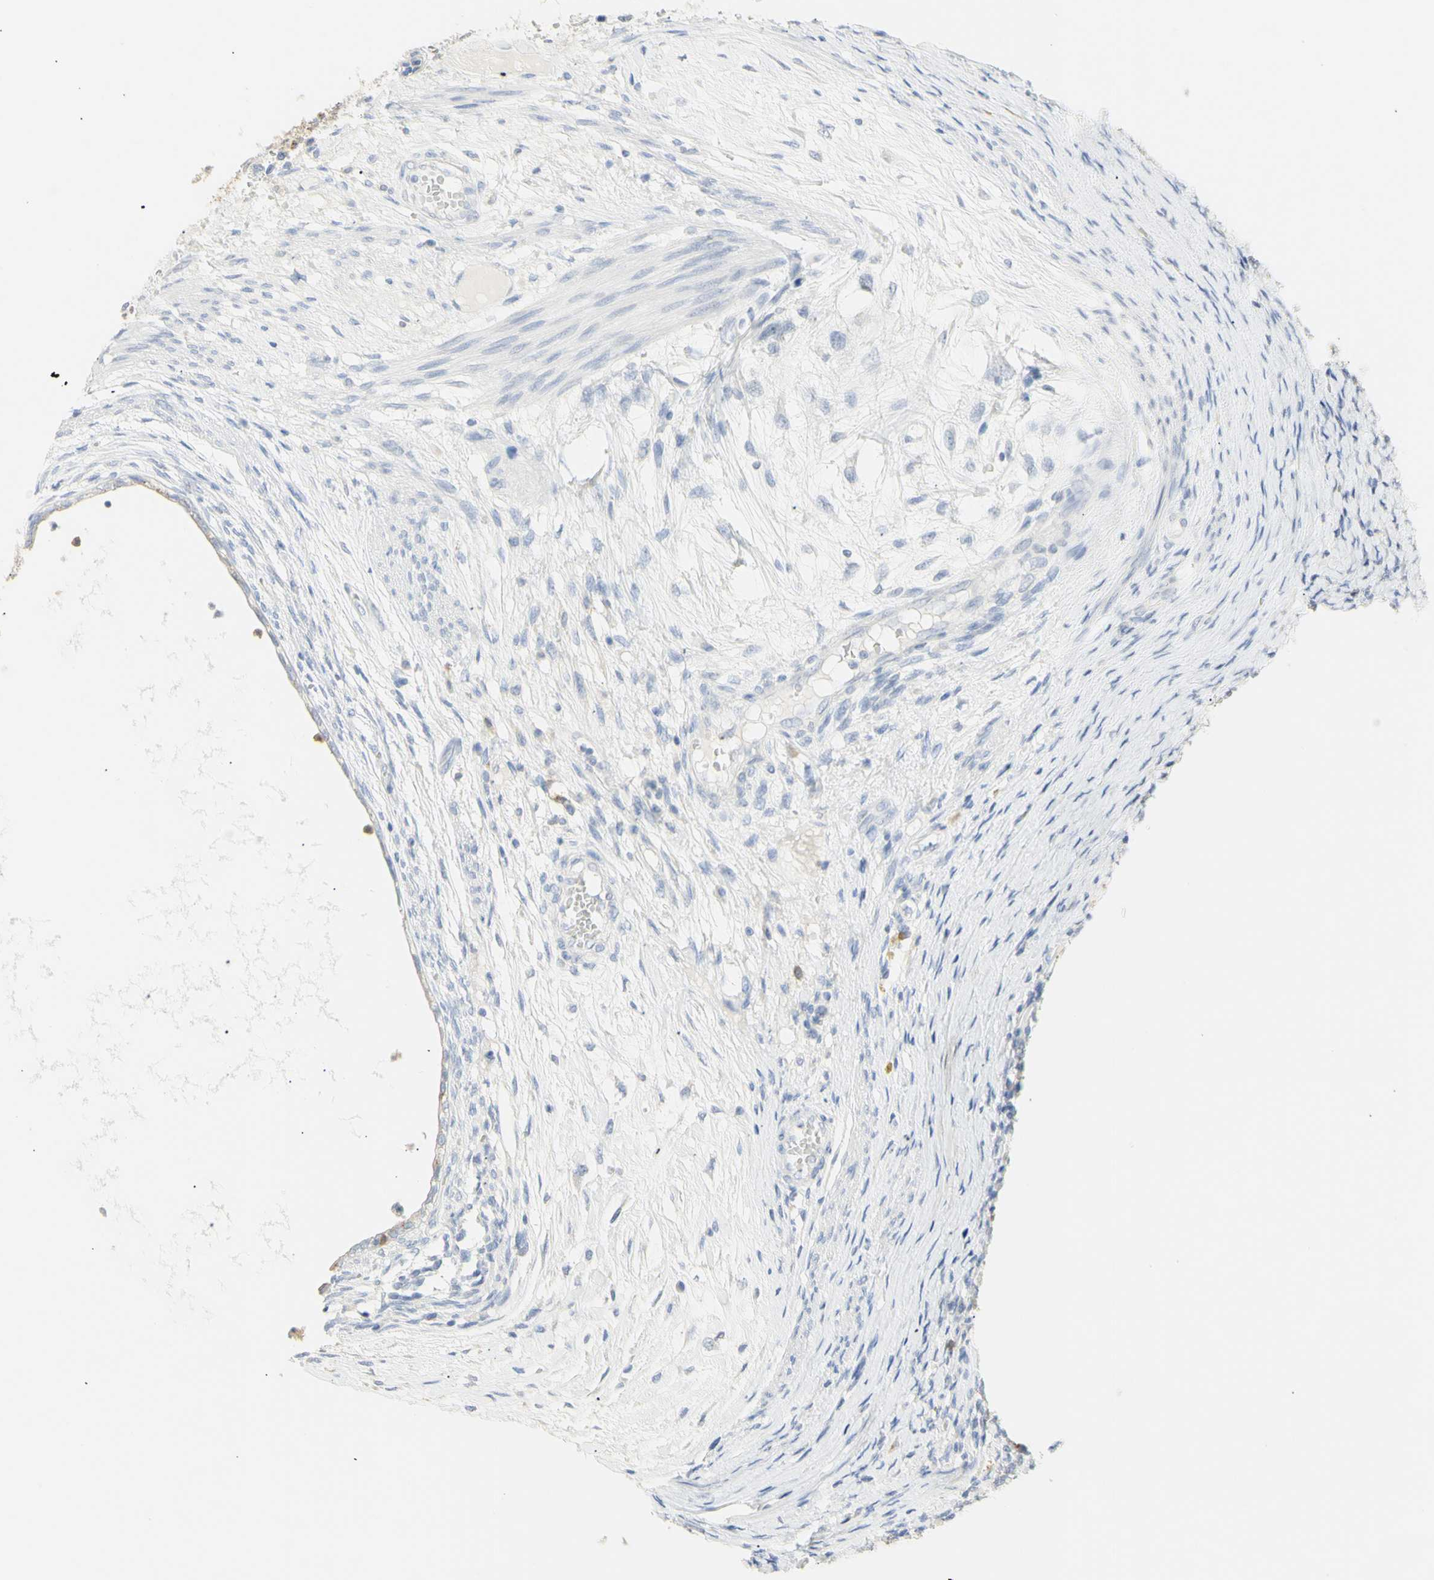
{"staining": {"intensity": "moderate", "quantity": "25%-75%", "location": "cytoplasmic/membranous"}, "tissue": "testis cancer", "cell_type": "Tumor cells", "image_type": "cancer", "snomed": [{"axis": "morphology", "description": "Carcinoma, Embryonal, NOS"}, {"axis": "topography", "description": "Testis"}], "caption": "Protein staining of testis cancer (embryonal carcinoma) tissue shows moderate cytoplasmic/membranous positivity in about 25%-75% of tumor cells.", "gene": "B4GALNT3", "patient": {"sex": "male", "age": 26}}